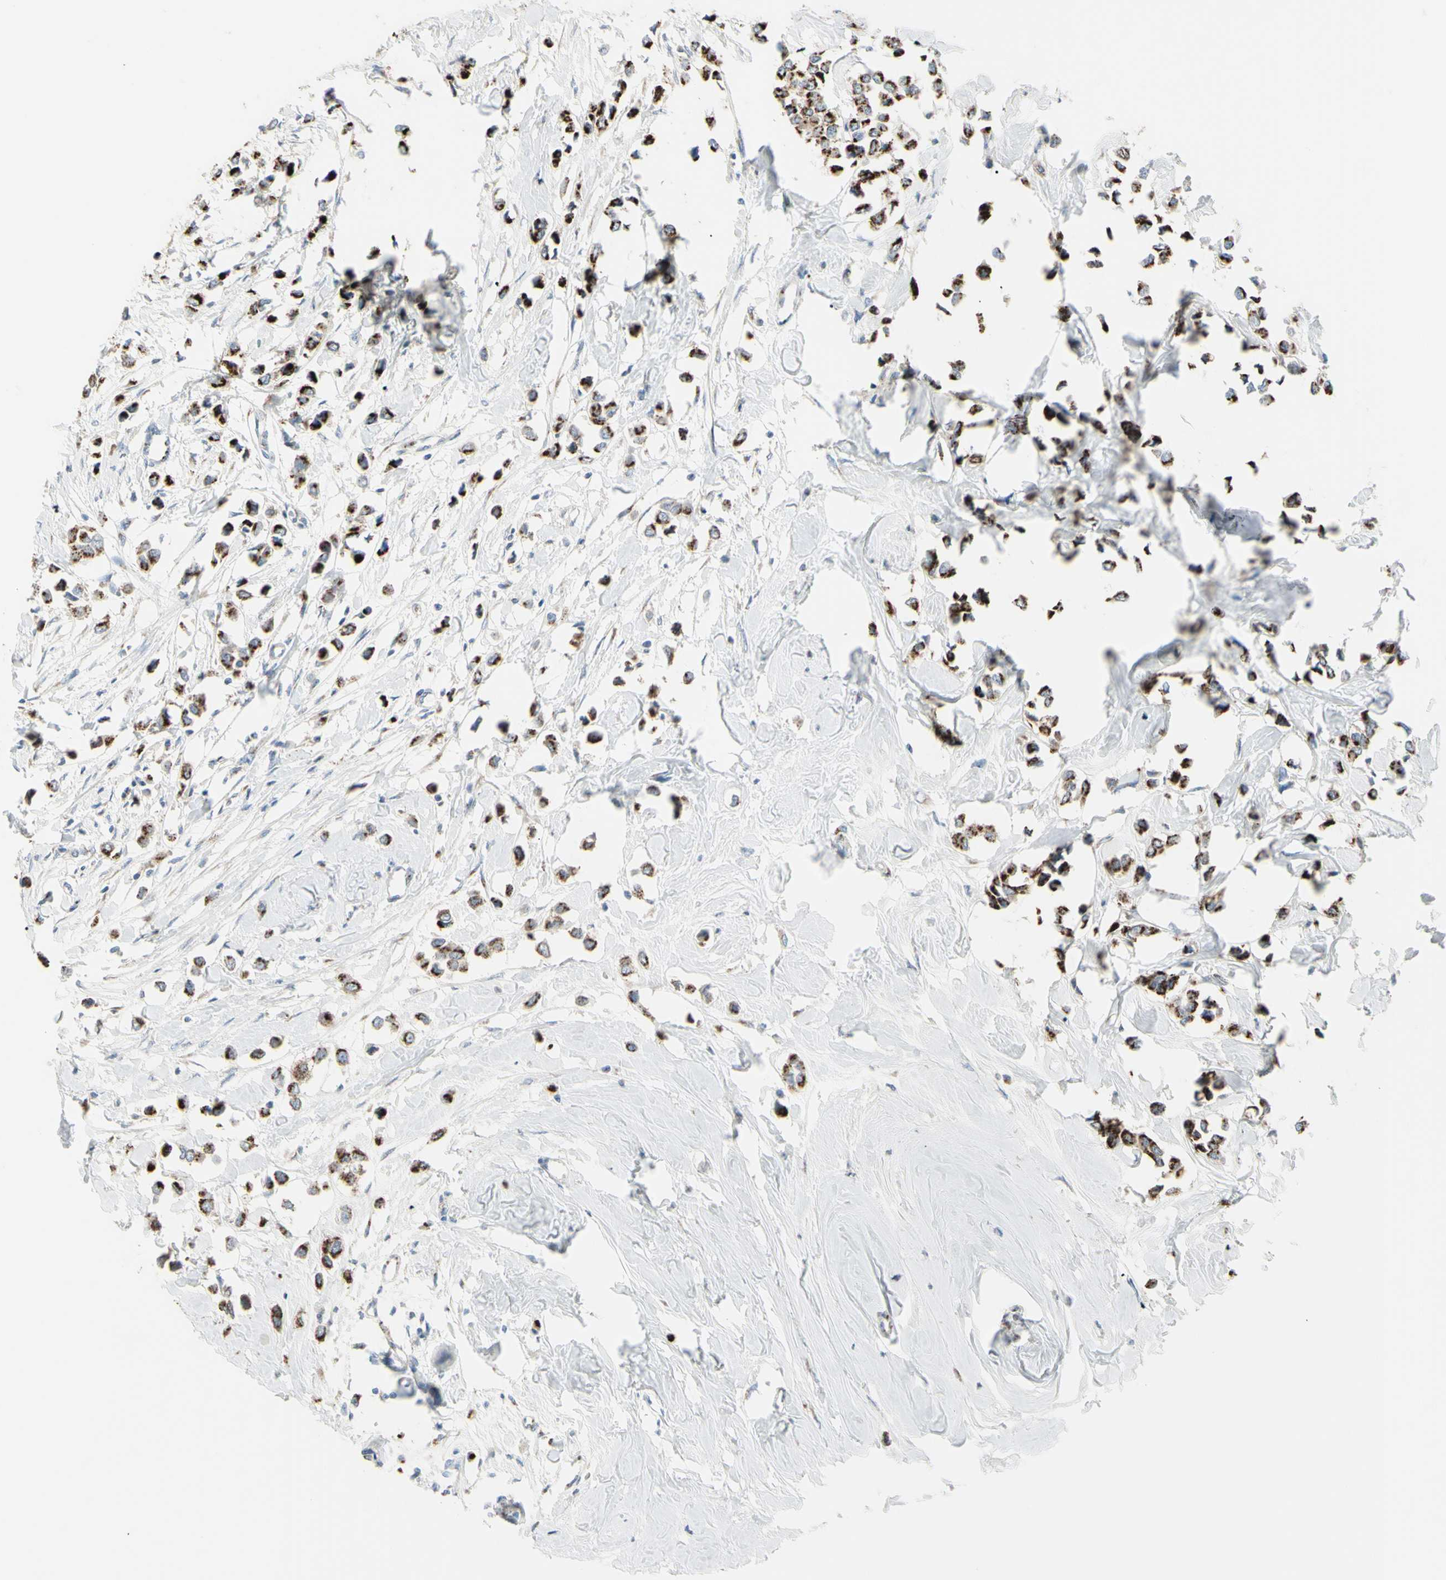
{"staining": {"intensity": "strong", "quantity": ">75%", "location": "cytoplasmic/membranous"}, "tissue": "breast cancer", "cell_type": "Tumor cells", "image_type": "cancer", "snomed": [{"axis": "morphology", "description": "Lobular carcinoma"}, {"axis": "topography", "description": "Breast"}], "caption": "Human breast cancer stained with a brown dye displays strong cytoplasmic/membranous positive expression in about >75% of tumor cells.", "gene": "B4GALT3", "patient": {"sex": "female", "age": 51}}